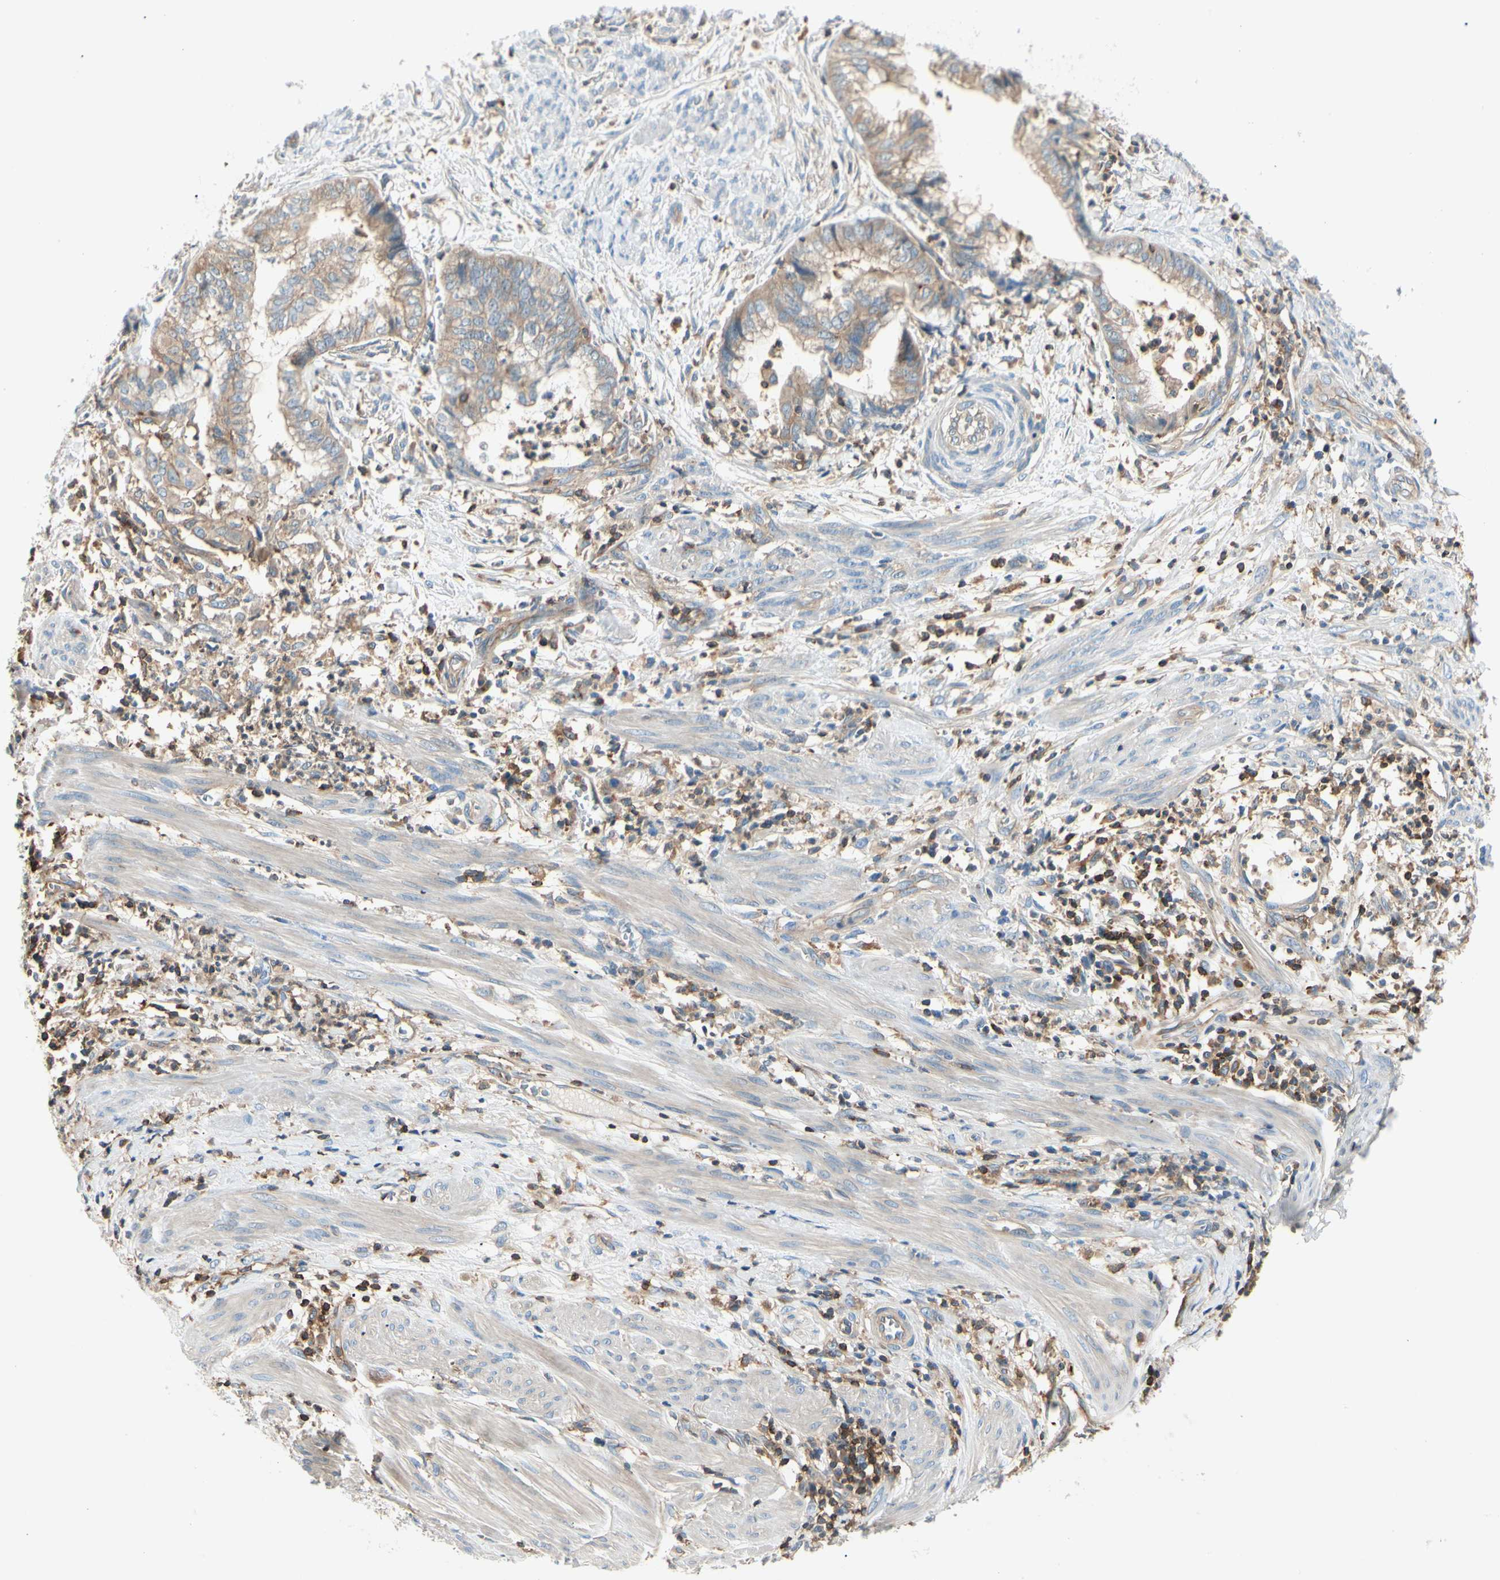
{"staining": {"intensity": "weak", "quantity": ">75%", "location": "cytoplasmic/membranous"}, "tissue": "endometrial cancer", "cell_type": "Tumor cells", "image_type": "cancer", "snomed": [{"axis": "morphology", "description": "Necrosis, NOS"}, {"axis": "morphology", "description": "Adenocarcinoma, NOS"}, {"axis": "topography", "description": "Endometrium"}], "caption": "This is a micrograph of immunohistochemistry staining of endometrial cancer, which shows weak staining in the cytoplasmic/membranous of tumor cells.", "gene": "CAPZA2", "patient": {"sex": "female", "age": 79}}